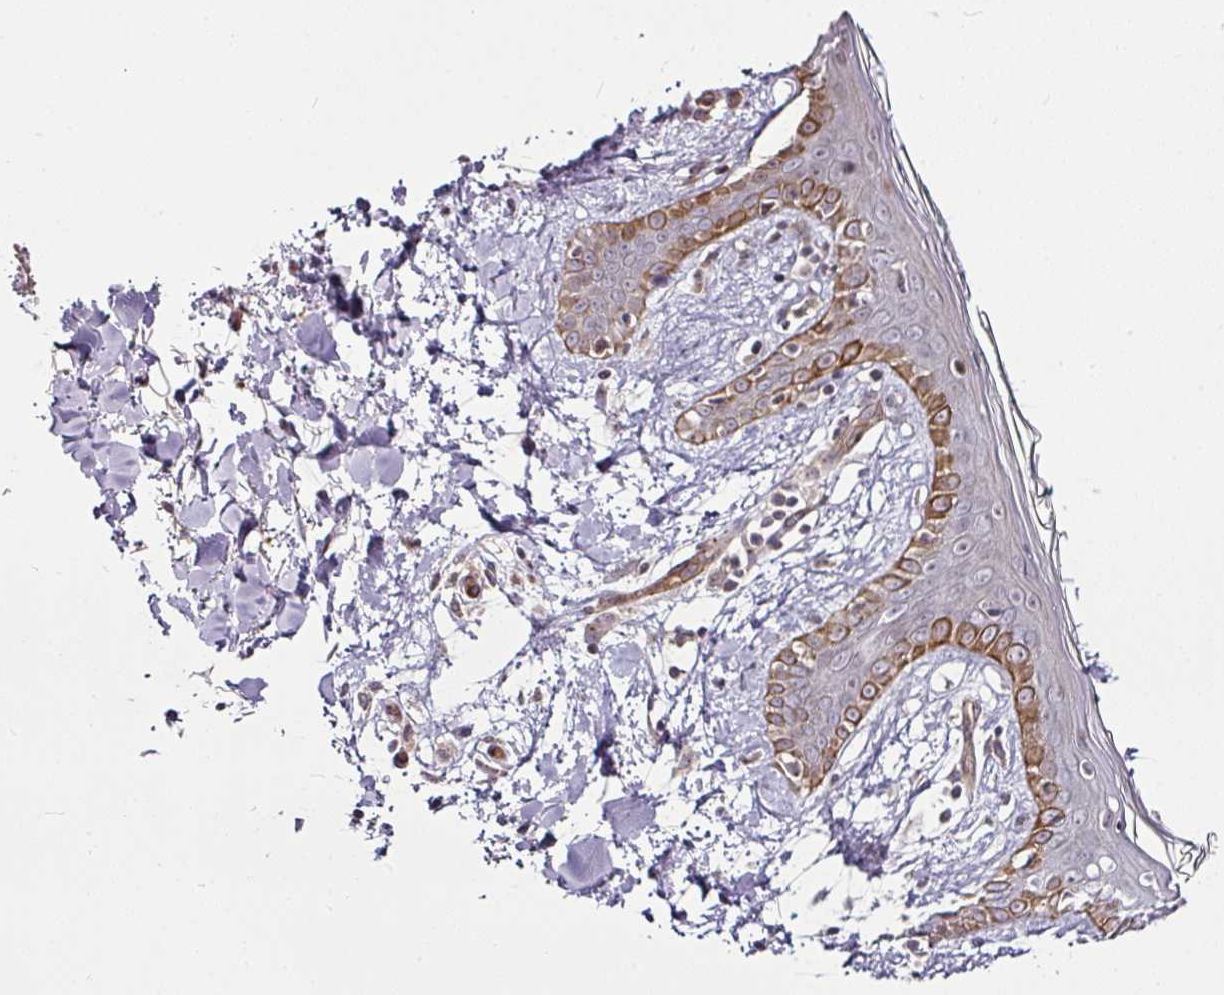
{"staining": {"intensity": "moderate", "quantity": ">75%", "location": "cytoplasmic/membranous"}, "tissue": "skin", "cell_type": "Fibroblasts", "image_type": "normal", "snomed": [{"axis": "morphology", "description": "Normal tissue, NOS"}, {"axis": "topography", "description": "Skin"}], "caption": "Moderate cytoplasmic/membranous staining for a protein is present in approximately >75% of fibroblasts of unremarkable skin using IHC.", "gene": "DCAF13", "patient": {"sex": "female", "age": 34}}